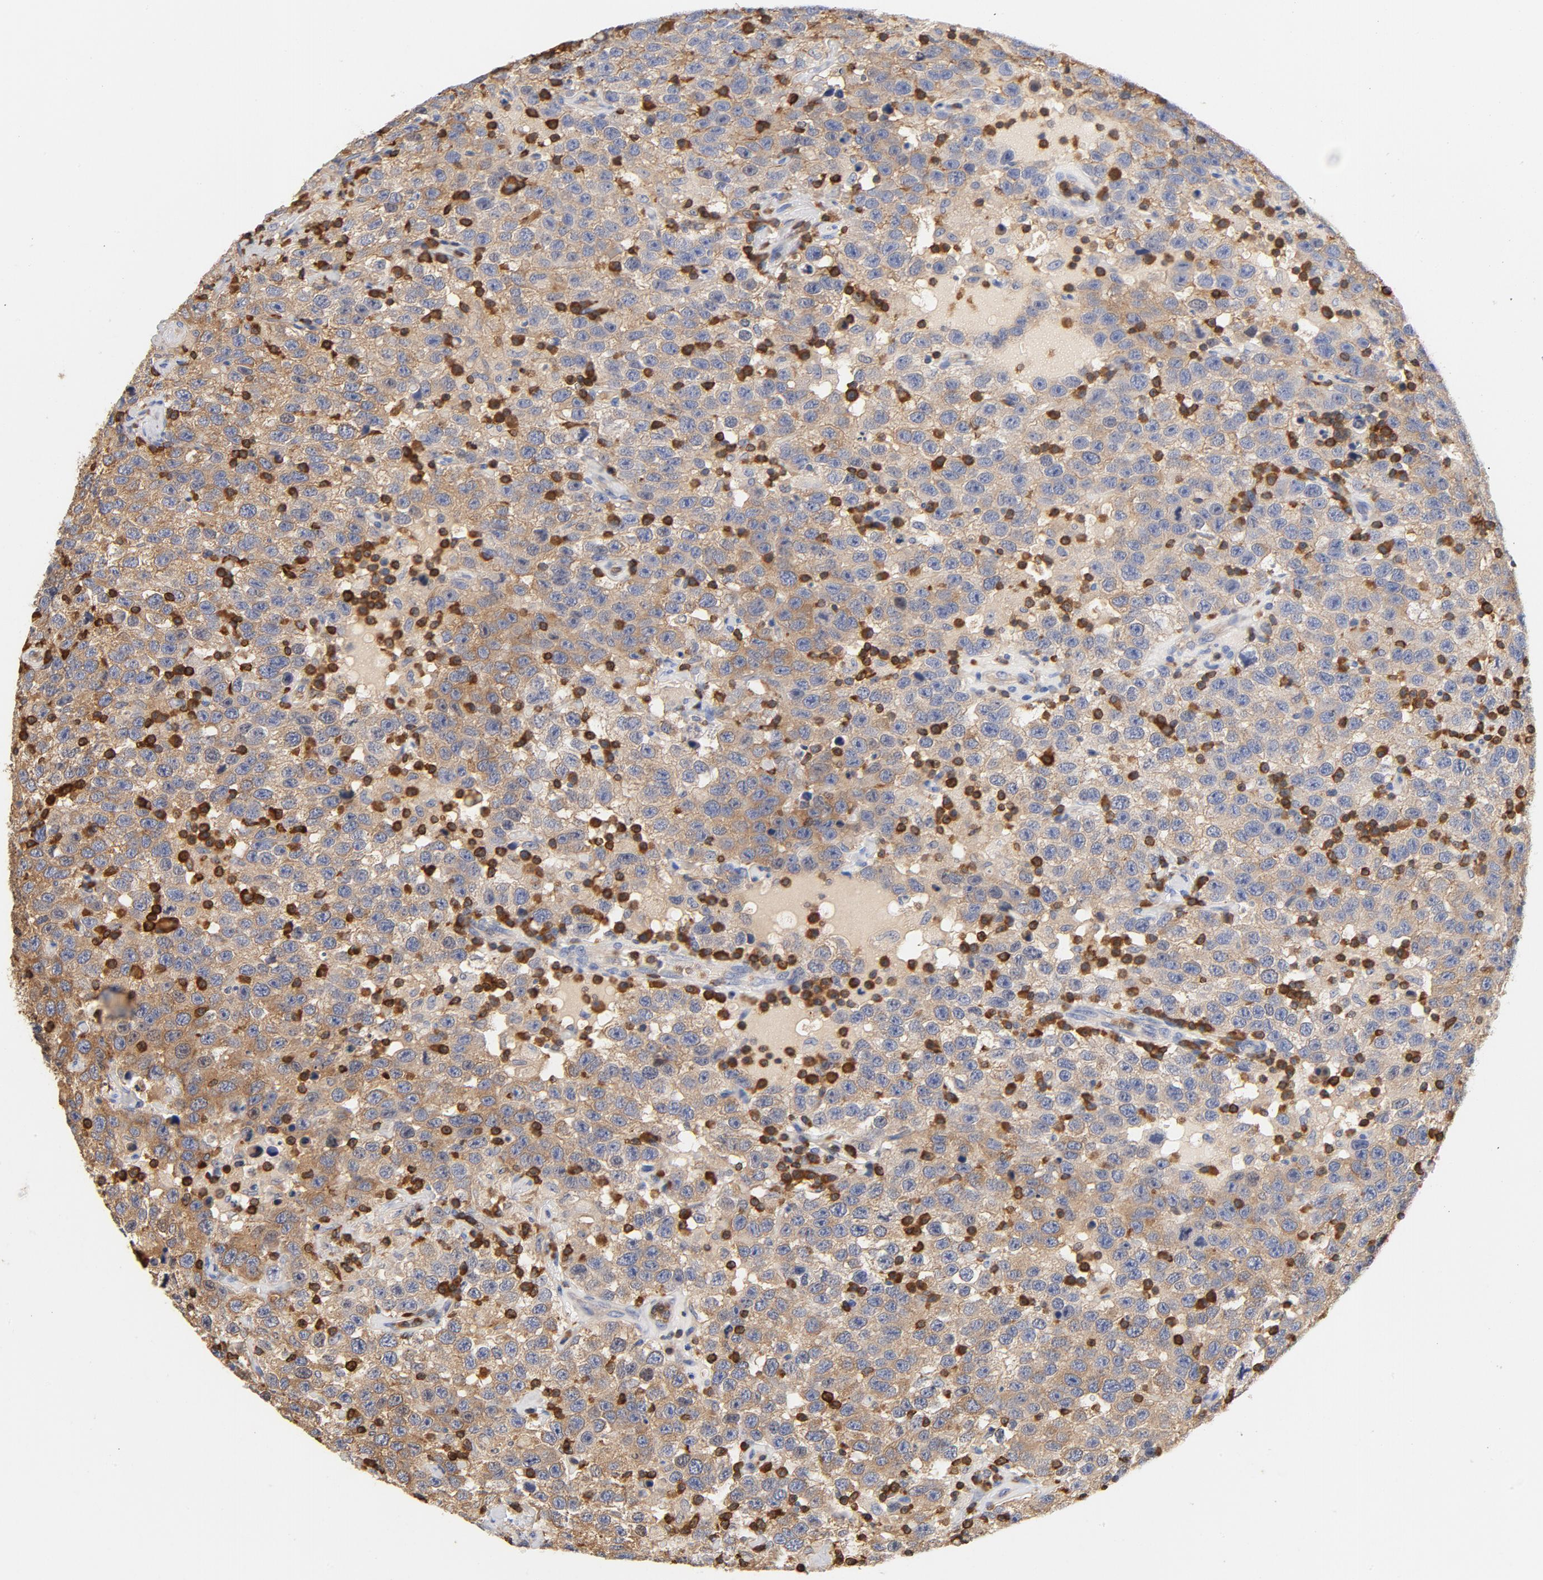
{"staining": {"intensity": "weak", "quantity": ">75%", "location": "cytoplasmic/membranous"}, "tissue": "testis cancer", "cell_type": "Tumor cells", "image_type": "cancer", "snomed": [{"axis": "morphology", "description": "Seminoma, NOS"}, {"axis": "topography", "description": "Testis"}], "caption": "Immunohistochemistry of seminoma (testis) exhibits low levels of weak cytoplasmic/membranous positivity in approximately >75% of tumor cells.", "gene": "EZR", "patient": {"sex": "male", "age": 41}}